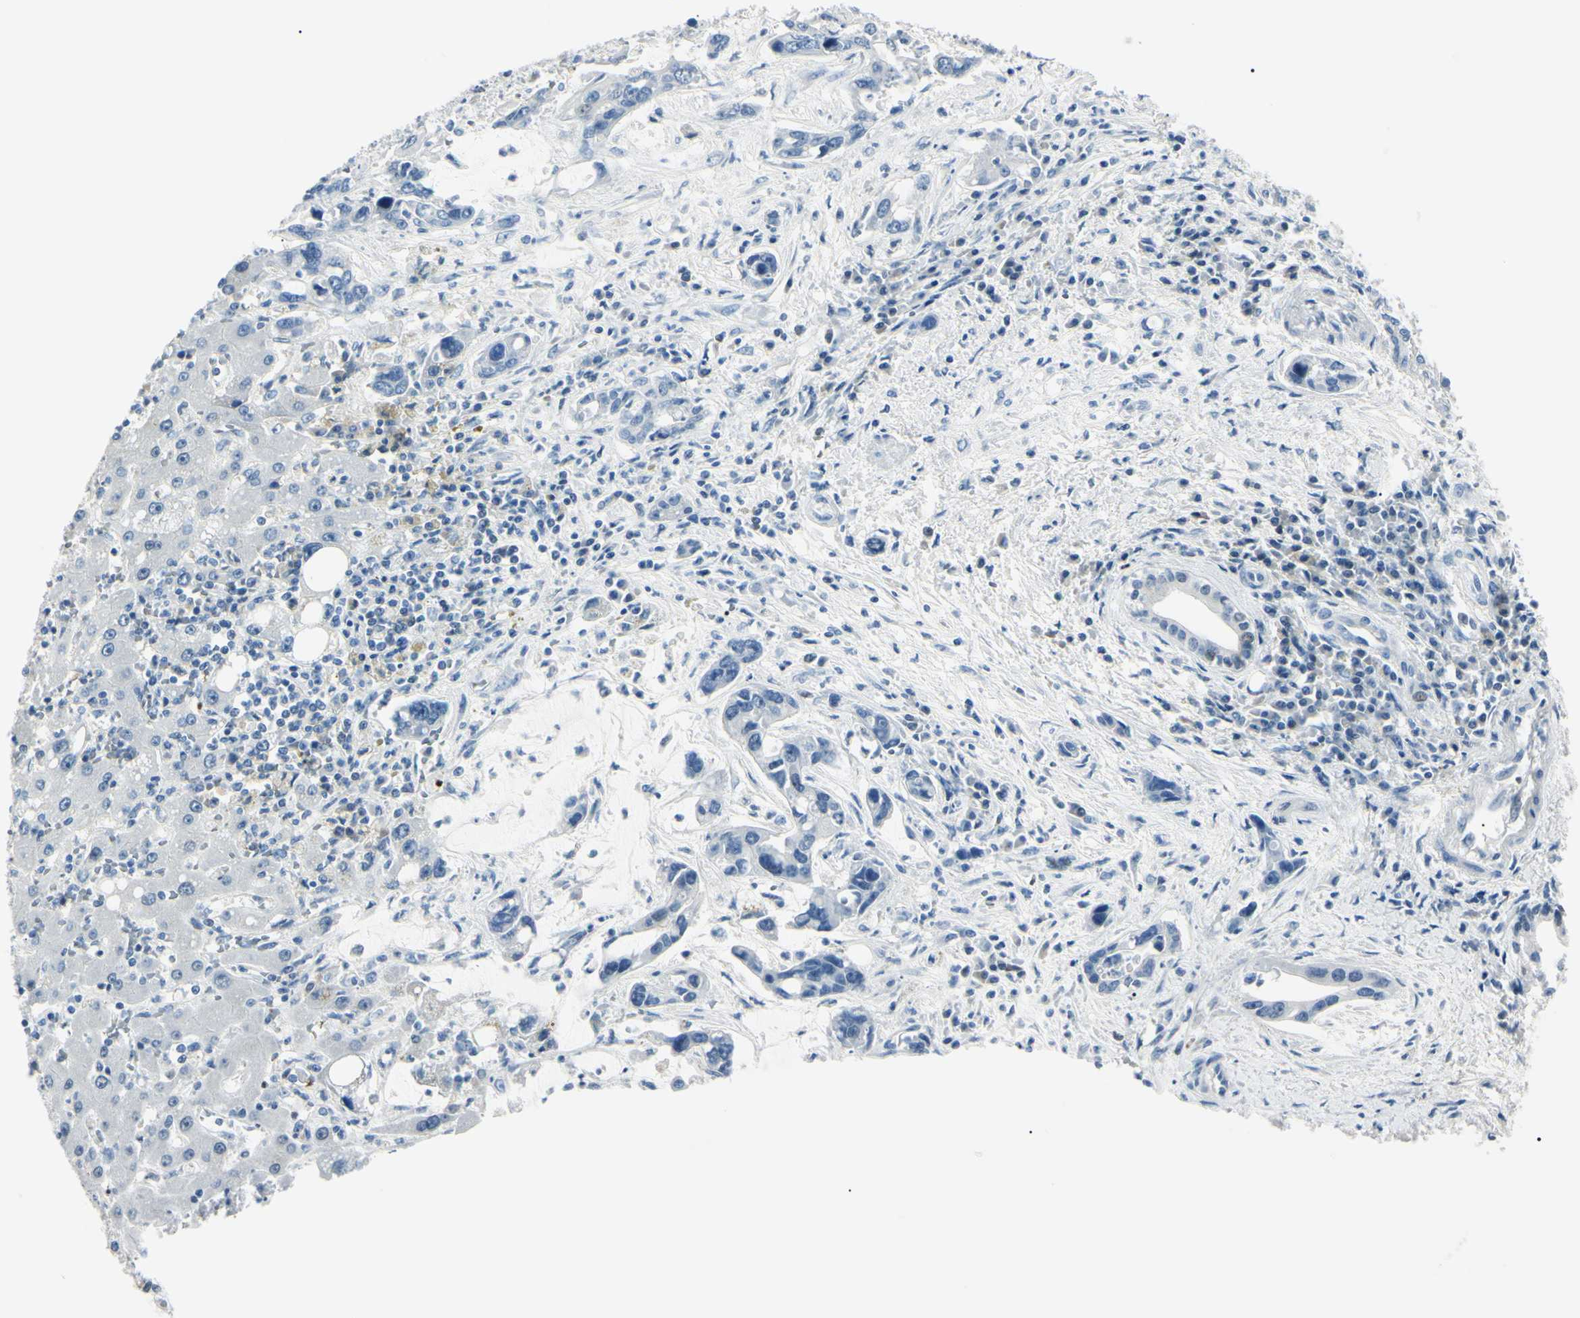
{"staining": {"intensity": "negative", "quantity": "none", "location": "none"}, "tissue": "liver cancer", "cell_type": "Tumor cells", "image_type": "cancer", "snomed": [{"axis": "morphology", "description": "Cholangiocarcinoma"}, {"axis": "topography", "description": "Liver"}], "caption": "DAB immunohistochemical staining of human cholangiocarcinoma (liver) shows no significant expression in tumor cells.", "gene": "CA2", "patient": {"sex": "female", "age": 65}}